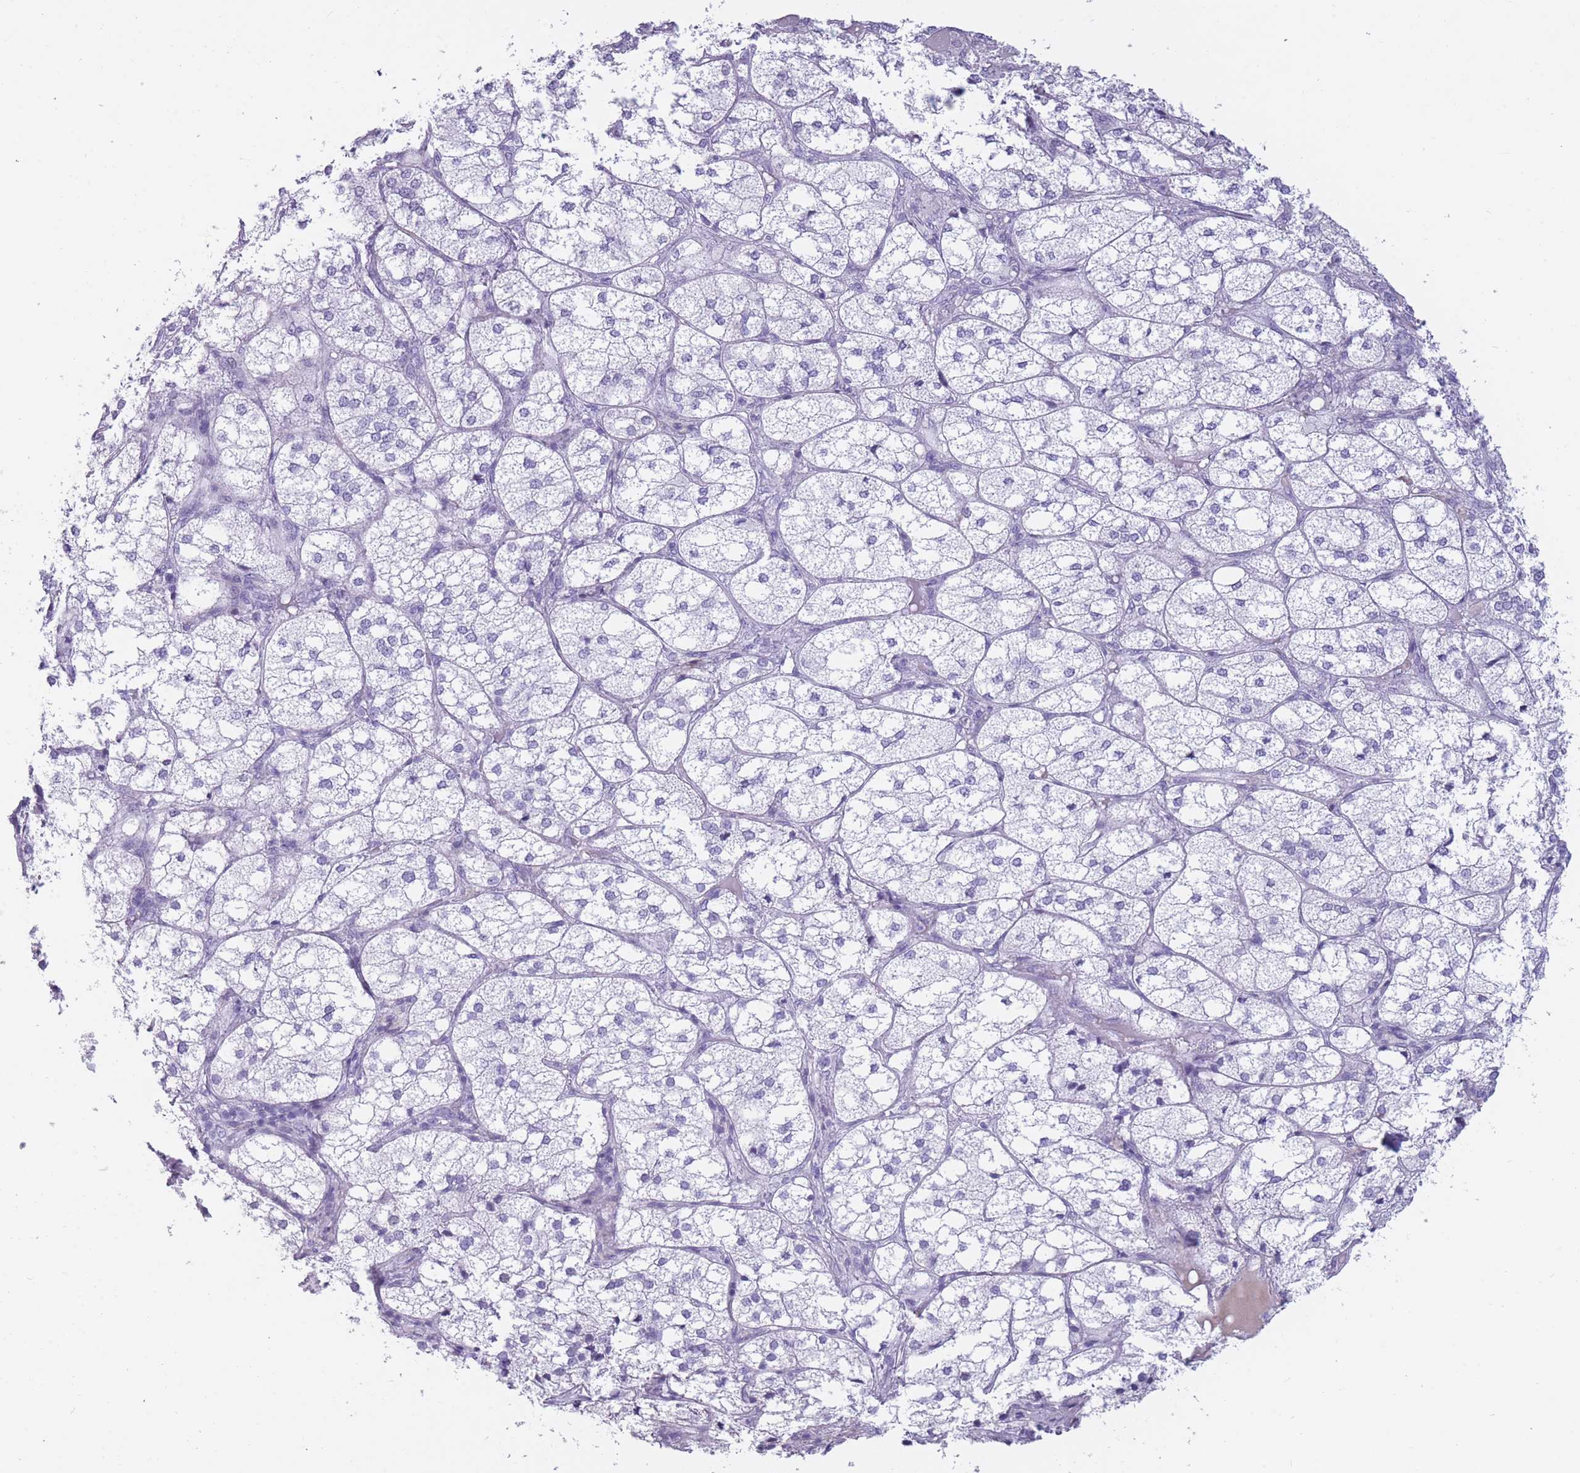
{"staining": {"intensity": "negative", "quantity": "none", "location": "none"}, "tissue": "adrenal gland", "cell_type": "Glandular cells", "image_type": "normal", "snomed": [{"axis": "morphology", "description": "Normal tissue, NOS"}, {"axis": "topography", "description": "Adrenal gland"}], "caption": "Glandular cells show no significant protein positivity in benign adrenal gland. The staining is performed using DAB (3,3'-diaminobenzidine) brown chromogen with nuclei counter-stained in using hematoxylin.", "gene": "TNFSF11", "patient": {"sex": "female", "age": 61}}